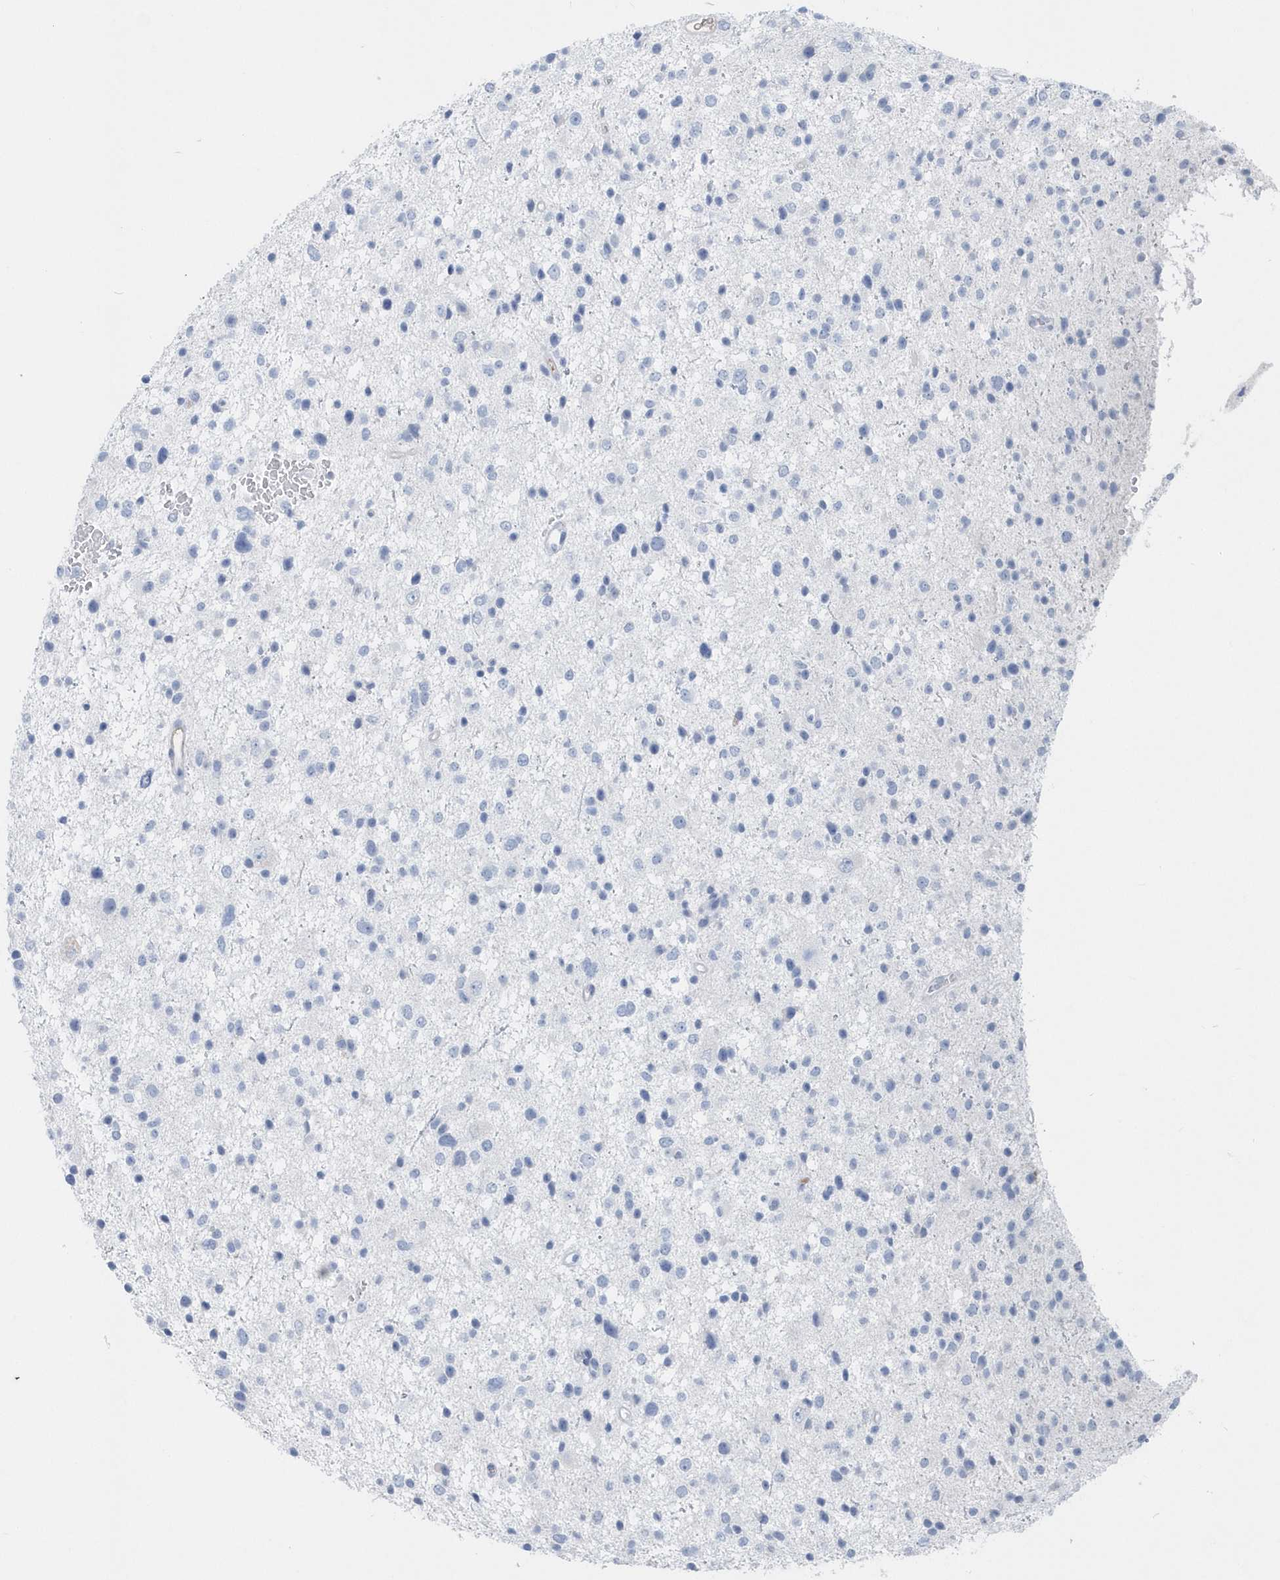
{"staining": {"intensity": "negative", "quantity": "none", "location": "none"}, "tissue": "glioma", "cell_type": "Tumor cells", "image_type": "cancer", "snomed": [{"axis": "morphology", "description": "Glioma, malignant, Low grade"}, {"axis": "topography", "description": "Brain"}], "caption": "Tumor cells show no significant protein staining in glioma.", "gene": "JCHAIN", "patient": {"sex": "female", "age": 37}}